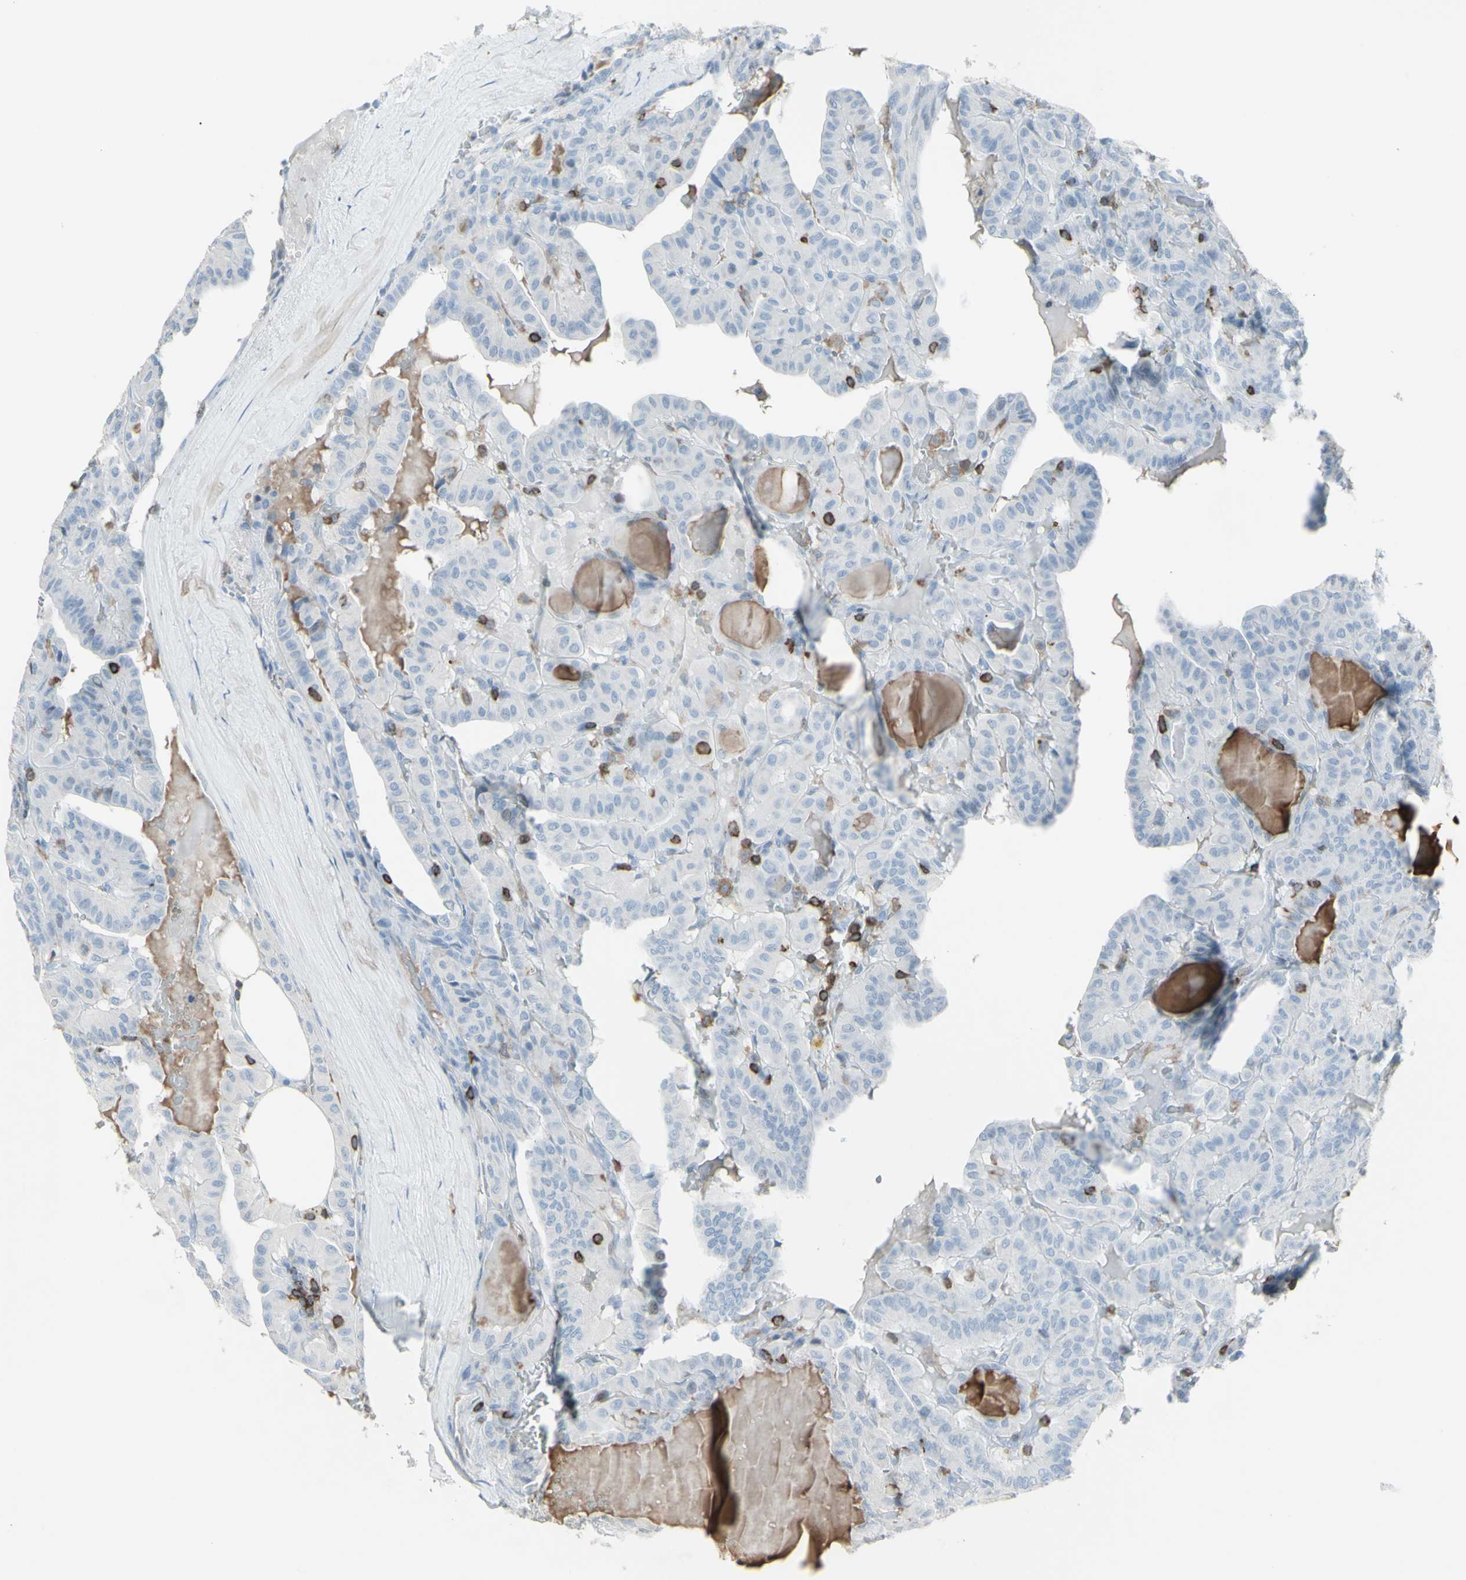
{"staining": {"intensity": "negative", "quantity": "none", "location": "none"}, "tissue": "head and neck cancer", "cell_type": "Tumor cells", "image_type": "cancer", "snomed": [{"axis": "morphology", "description": "Squamous cell carcinoma, NOS"}, {"axis": "topography", "description": "Oral tissue"}, {"axis": "topography", "description": "Head-Neck"}], "caption": "This is an IHC photomicrograph of human squamous cell carcinoma (head and neck). There is no positivity in tumor cells.", "gene": "NRG1", "patient": {"sex": "female", "age": 50}}